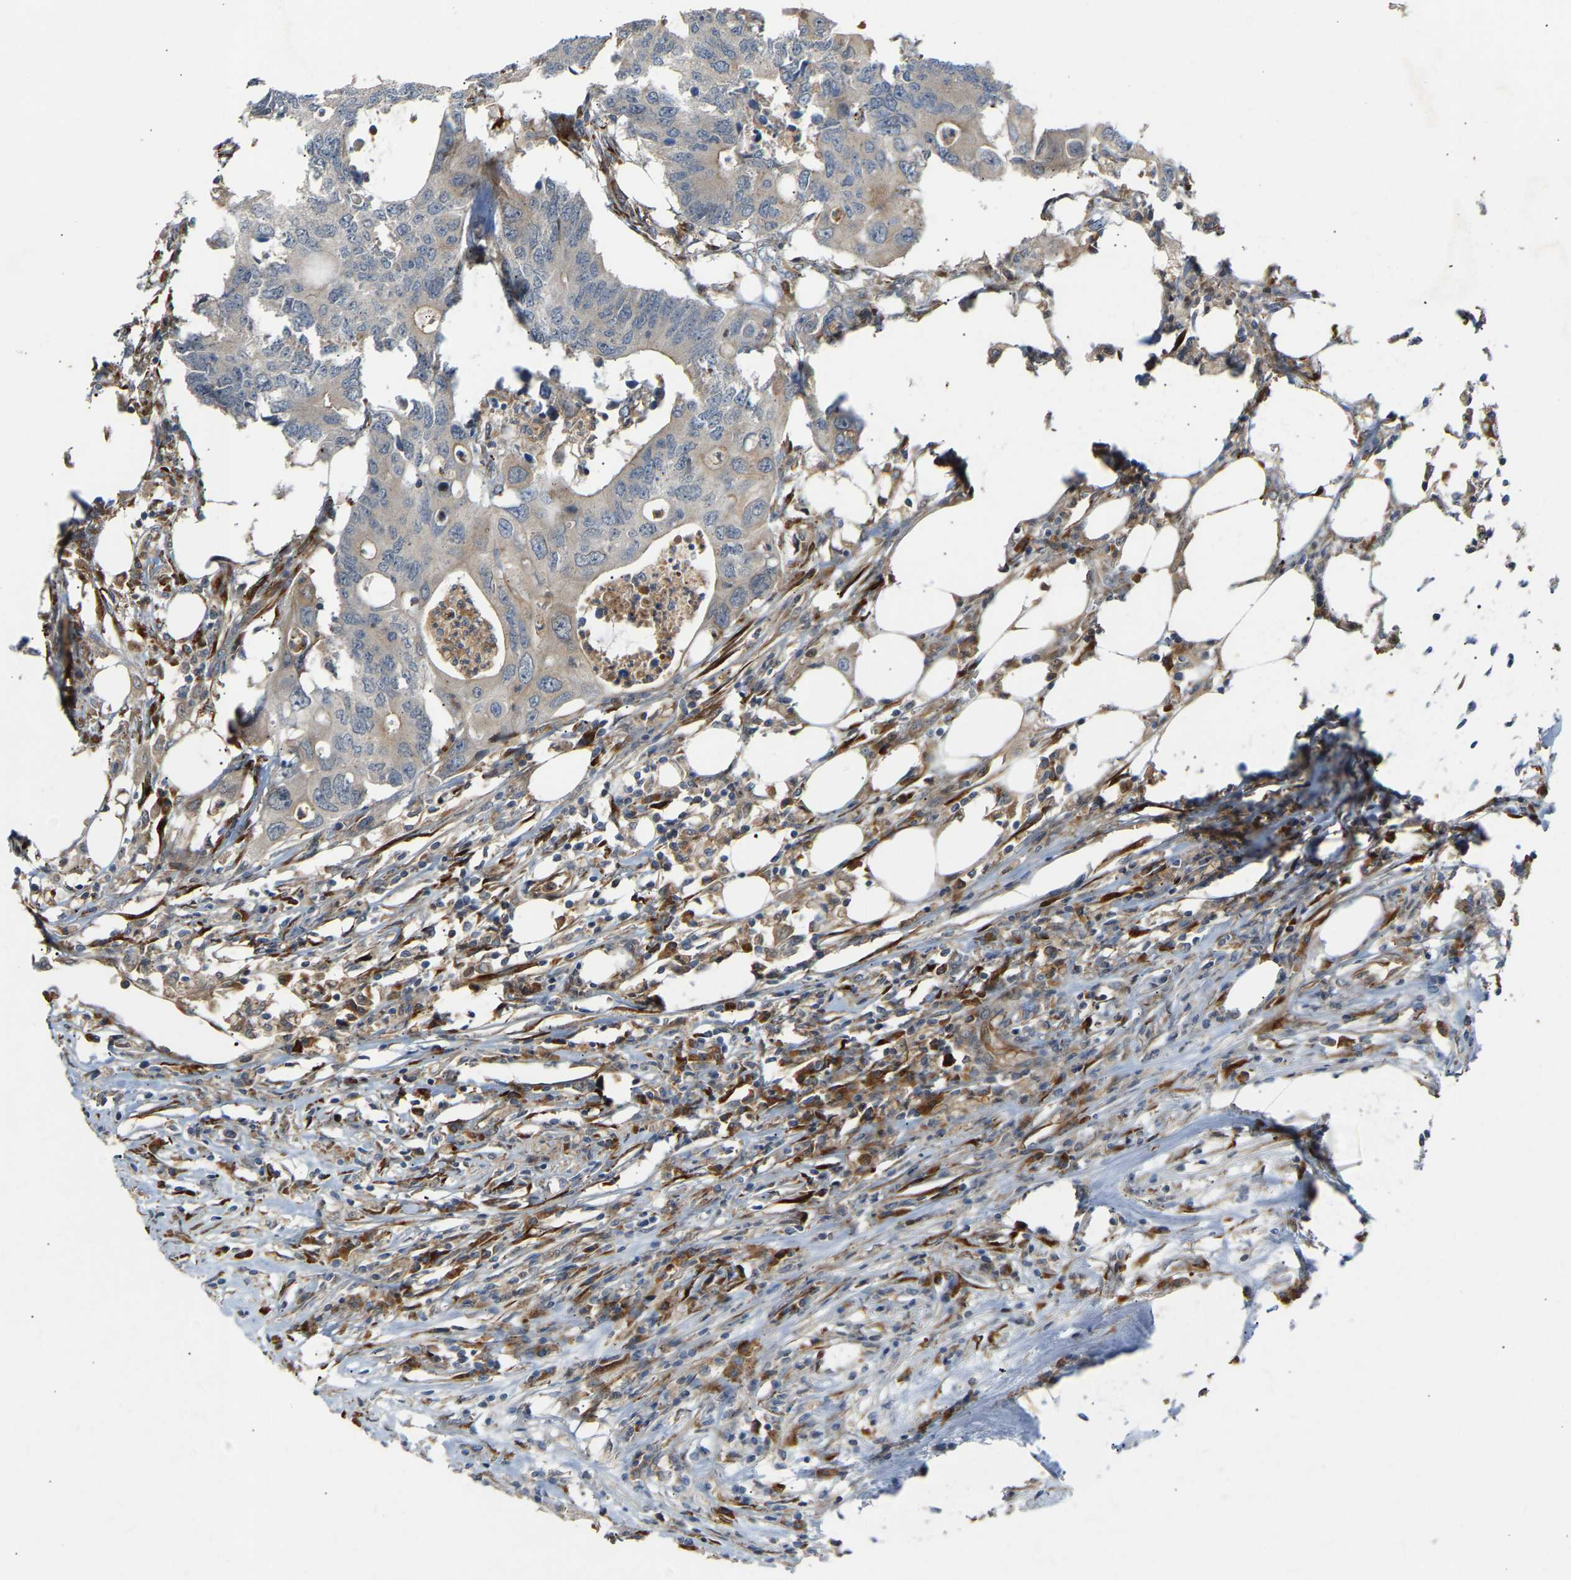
{"staining": {"intensity": "weak", "quantity": "<25%", "location": "cytoplasmic/membranous"}, "tissue": "colorectal cancer", "cell_type": "Tumor cells", "image_type": "cancer", "snomed": [{"axis": "morphology", "description": "Adenocarcinoma, NOS"}, {"axis": "topography", "description": "Colon"}], "caption": "Photomicrograph shows no protein staining in tumor cells of colorectal cancer tissue. Brightfield microscopy of immunohistochemistry stained with DAB (3,3'-diaminobenzidine) (brown) and hematoxylin (blue), captured at high magnification.", "gene": "PLCG2", "patient": {"sex": "male", "age": 71}}